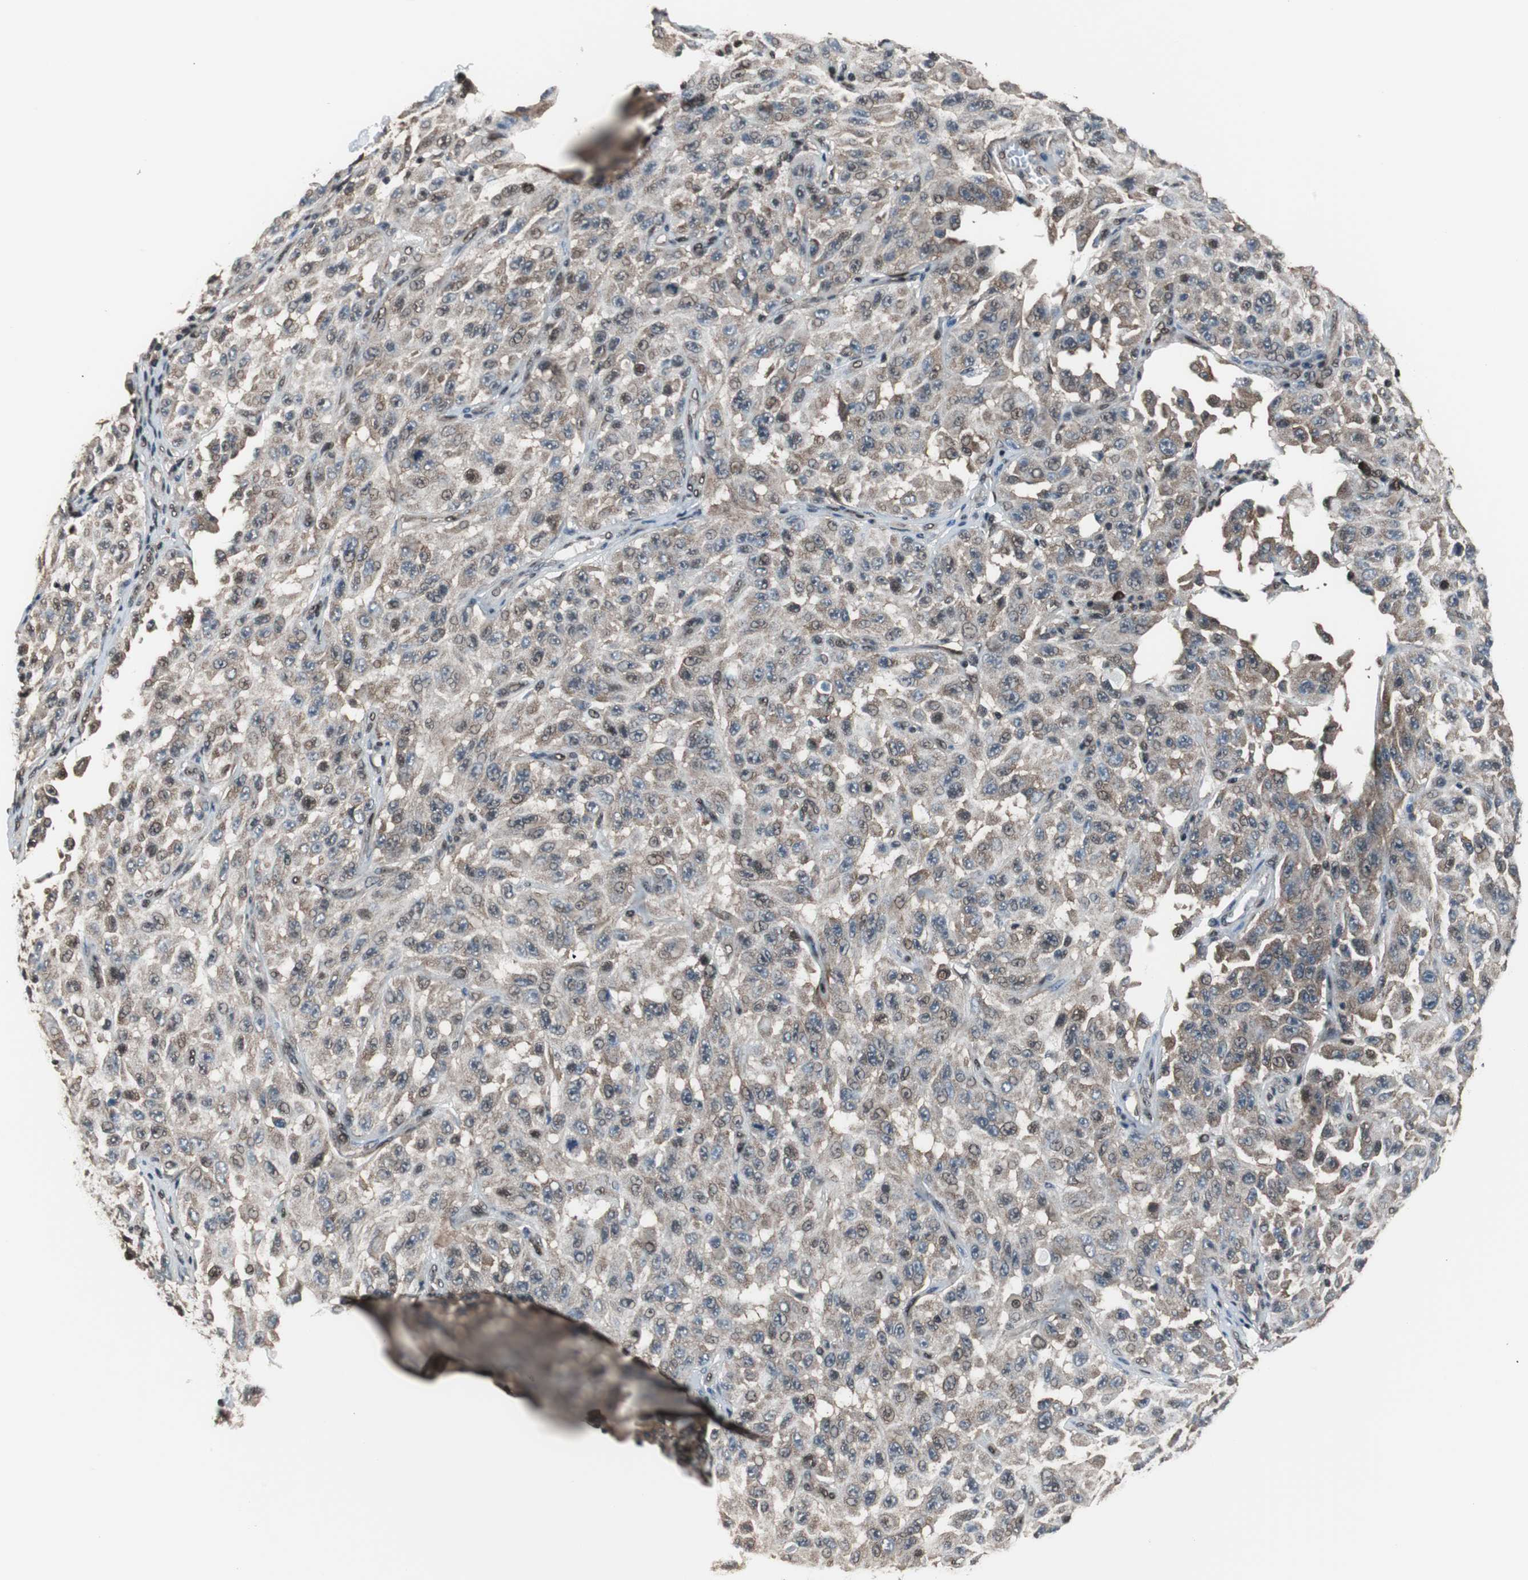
{"staining": {"intensity": "weak", "quantity": ">75%", "location": "cytoplasmic/membranous"}, "tissue": "melanoma", "cell_type": "Tumor cells", "image_type": "cancer", "snomed": [{"axis": "morphology", "description": "Malignant melanoma, NOS"}, {"axis": "topography", "description": "Skin"}], "caption": "Immunohistochemistry (IHC) of melanoma displays low levels of weak cytoplasmic/membranous positivity in approximately >75% of tumor cells. (Brightfield microscopy of DAB IHC at high magnification).", "gene": "VCP", "patient": {"sex": "male", "age": 30}}